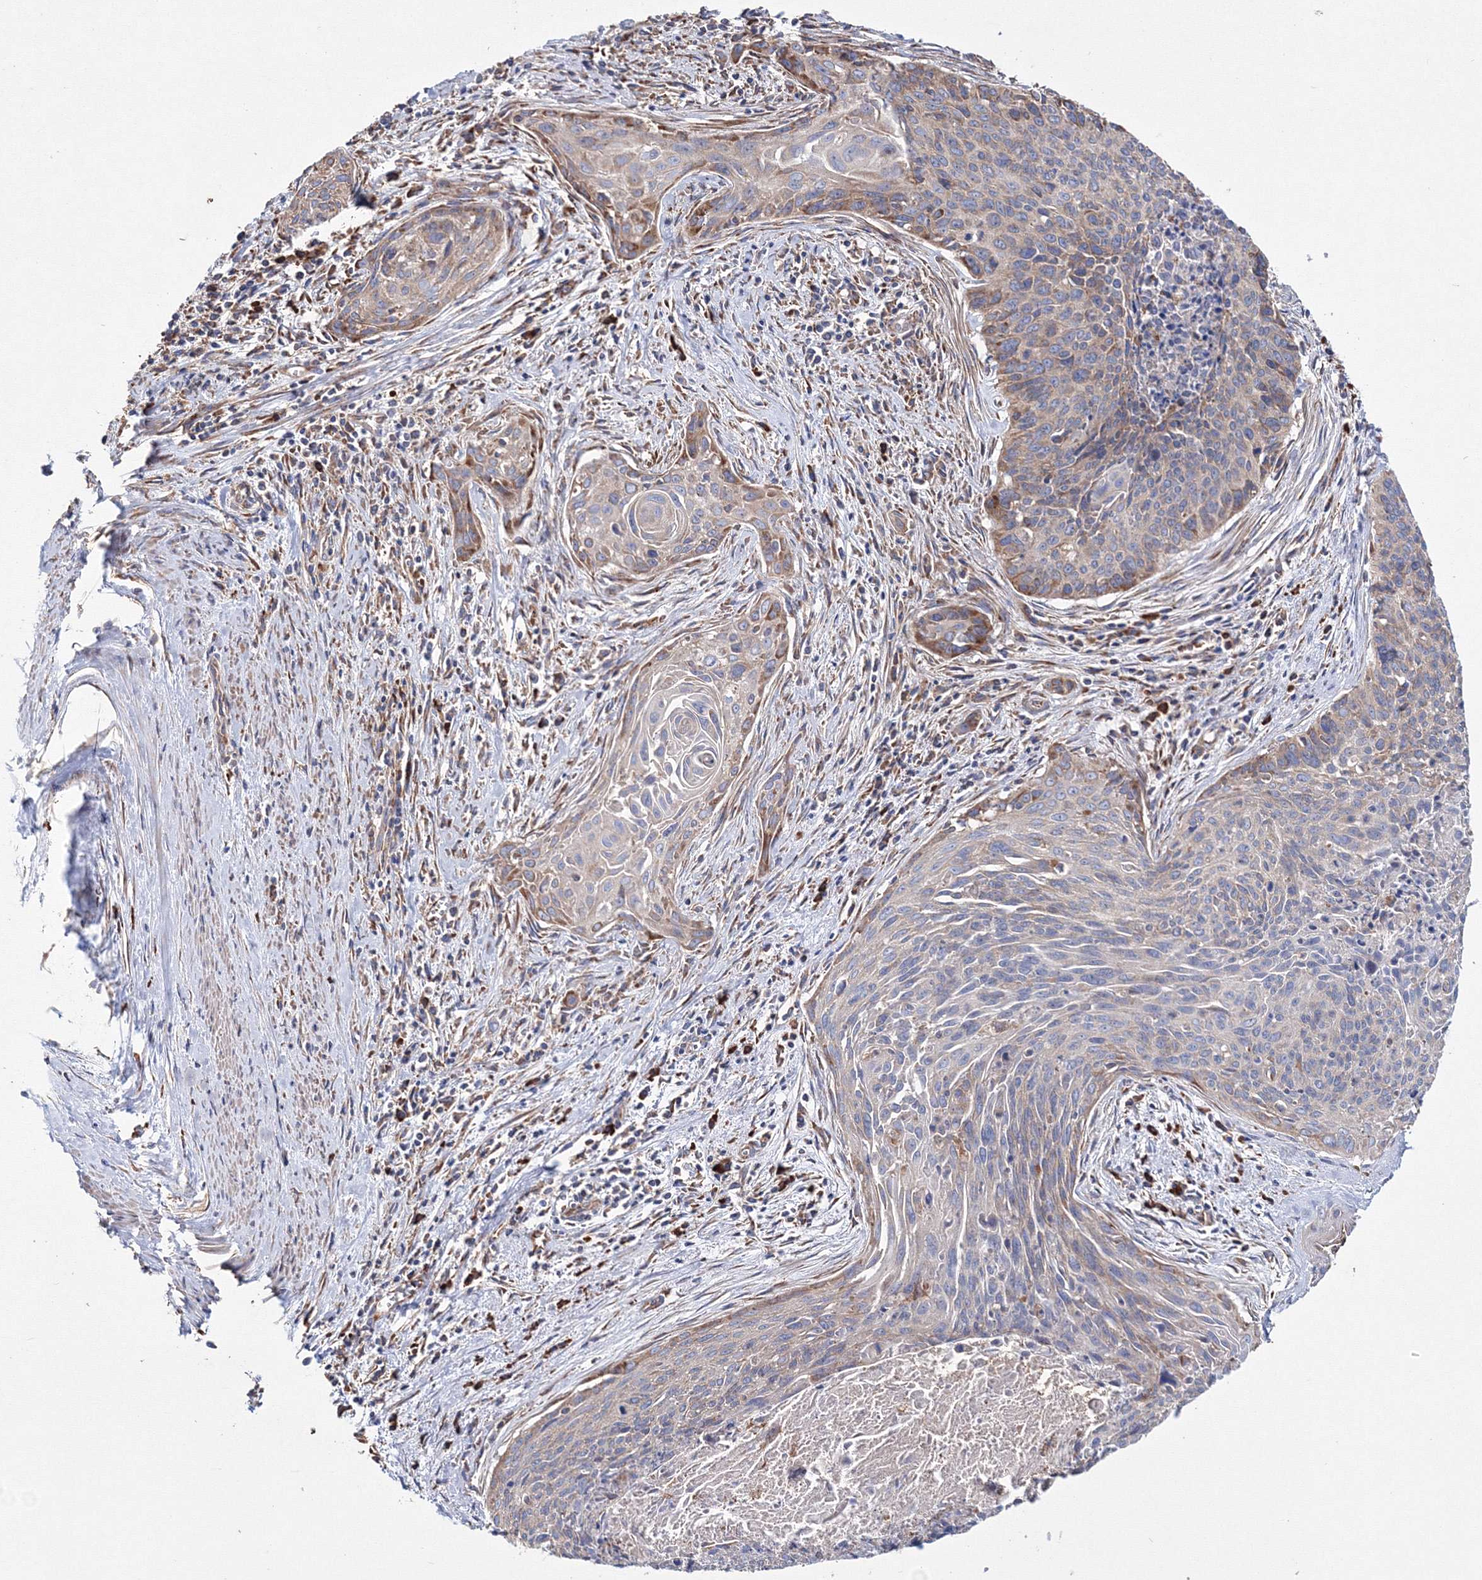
{"staining": {"intensity": "weak", "quantity": "<25%", "location": "cytoplasmic/membranous"}, "tissue": "cervical cancer", "cell_type": "Tumor cells", "image_type": "cancer", "snomed": [{"axis": "morphology", "description": "Squamous cell carcinoma, NOS"}, {"axis": "topography", "description": "Cervix"}], "caption": "This is an immunohistochemistry histopathology image of human cervical squamous cell carcinoma. There is no expression in tumor cells.", "gene": "VPS8", "patient": {"sex": "female", "age": 55}}